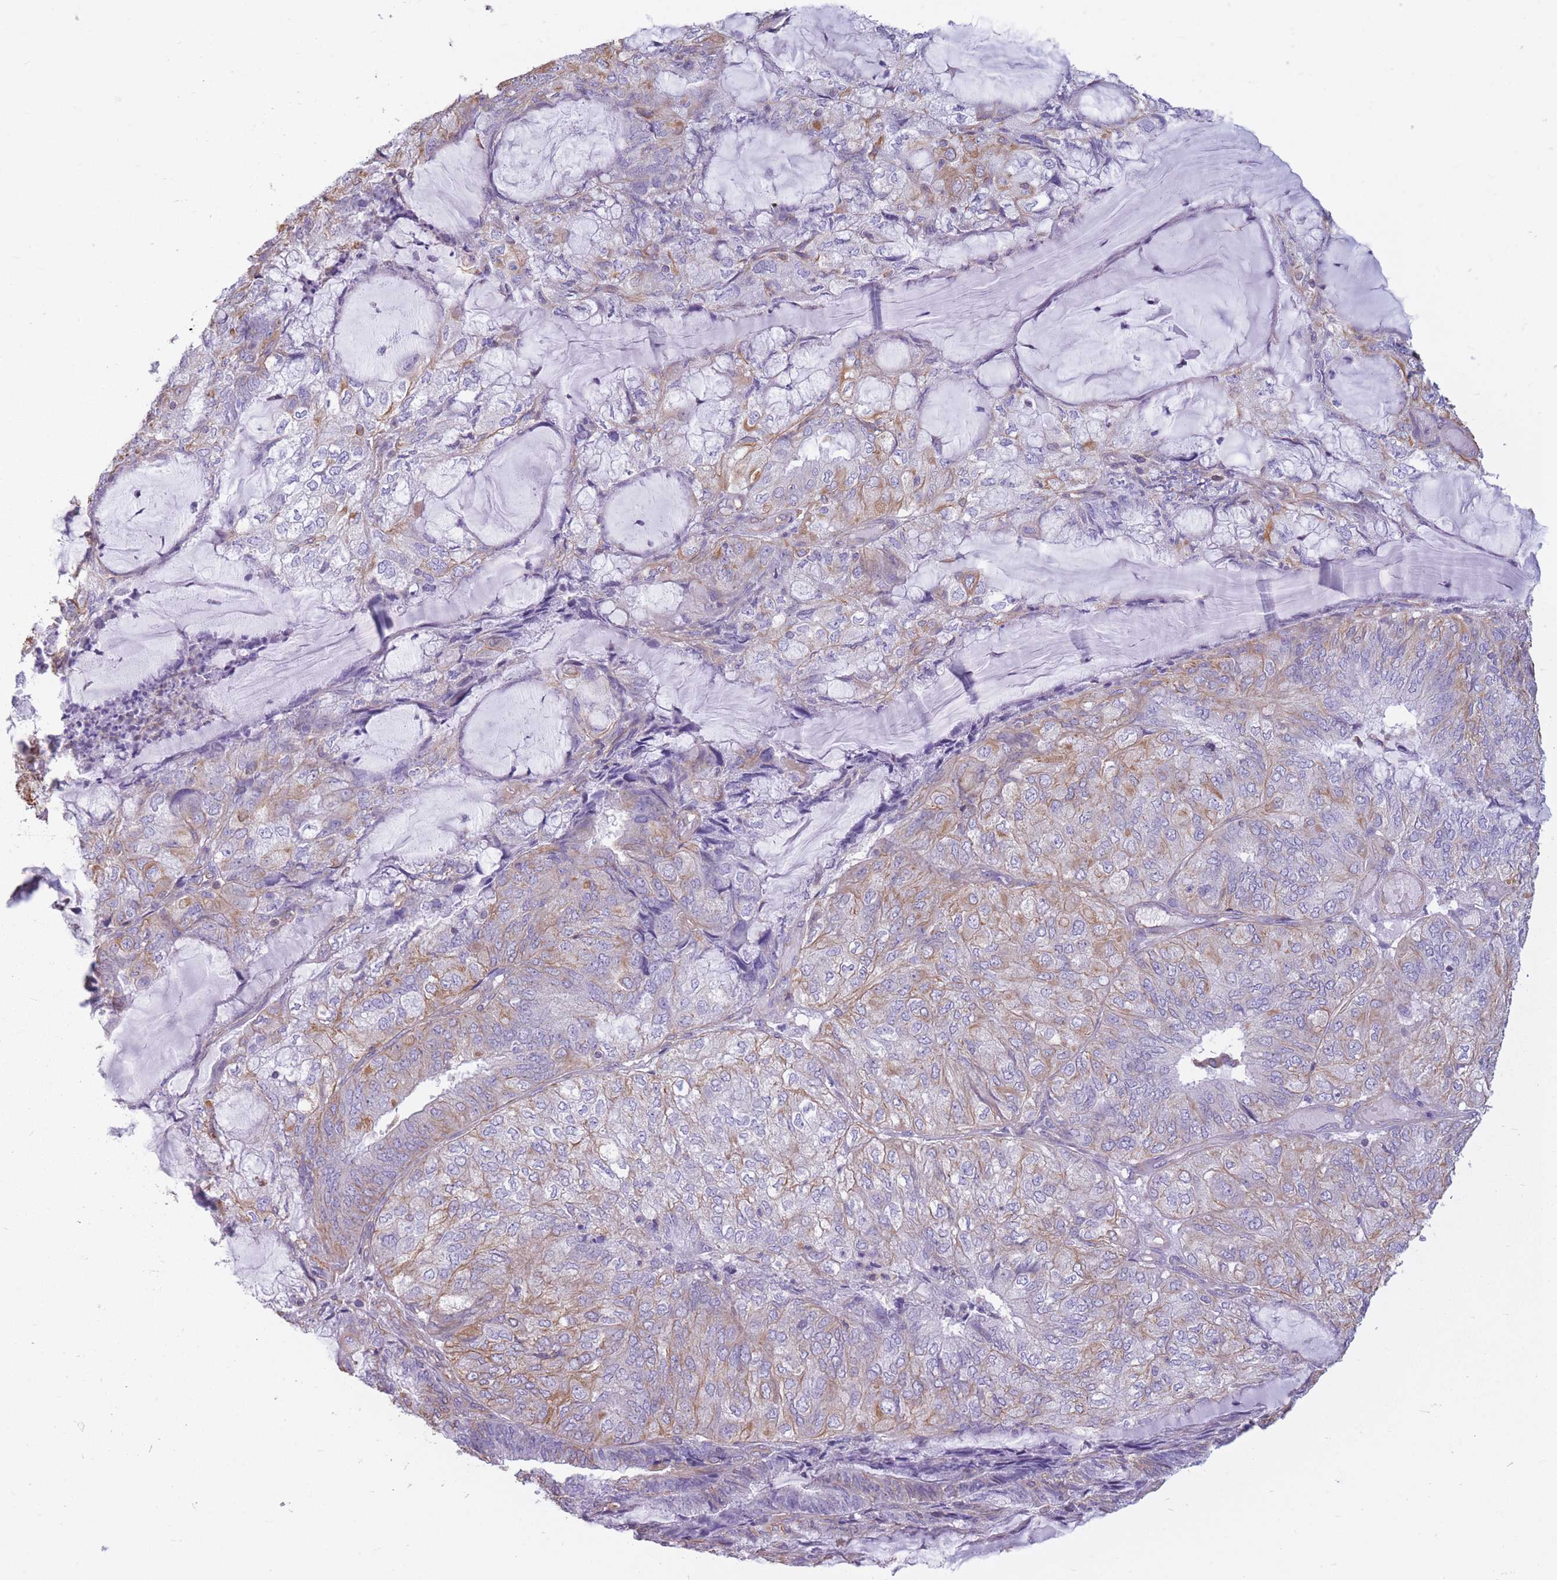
{"staining": {"intensity": "moderate", "quantity": "<25%", "location": "cytoplasmic/membranous"}, "tissue": "endometrial cancer", "cell_type": "Tumor cells", "image_type": "cancer", "snomed": [{"axis": "morphology", "description": "Adenocarcinoma, NOS"}, {"axis": "topography", "description": "Endometrium"}], "caption": "Adenocarcinoma (endometrial) stained with DAB immunohistochemistry (IHC) shows low levels of moderate cytoplasmic/membranous staining in about <25% of tumor cells.", "gene": "ADD1", "patient": {"sex": "female", "age": 81}}